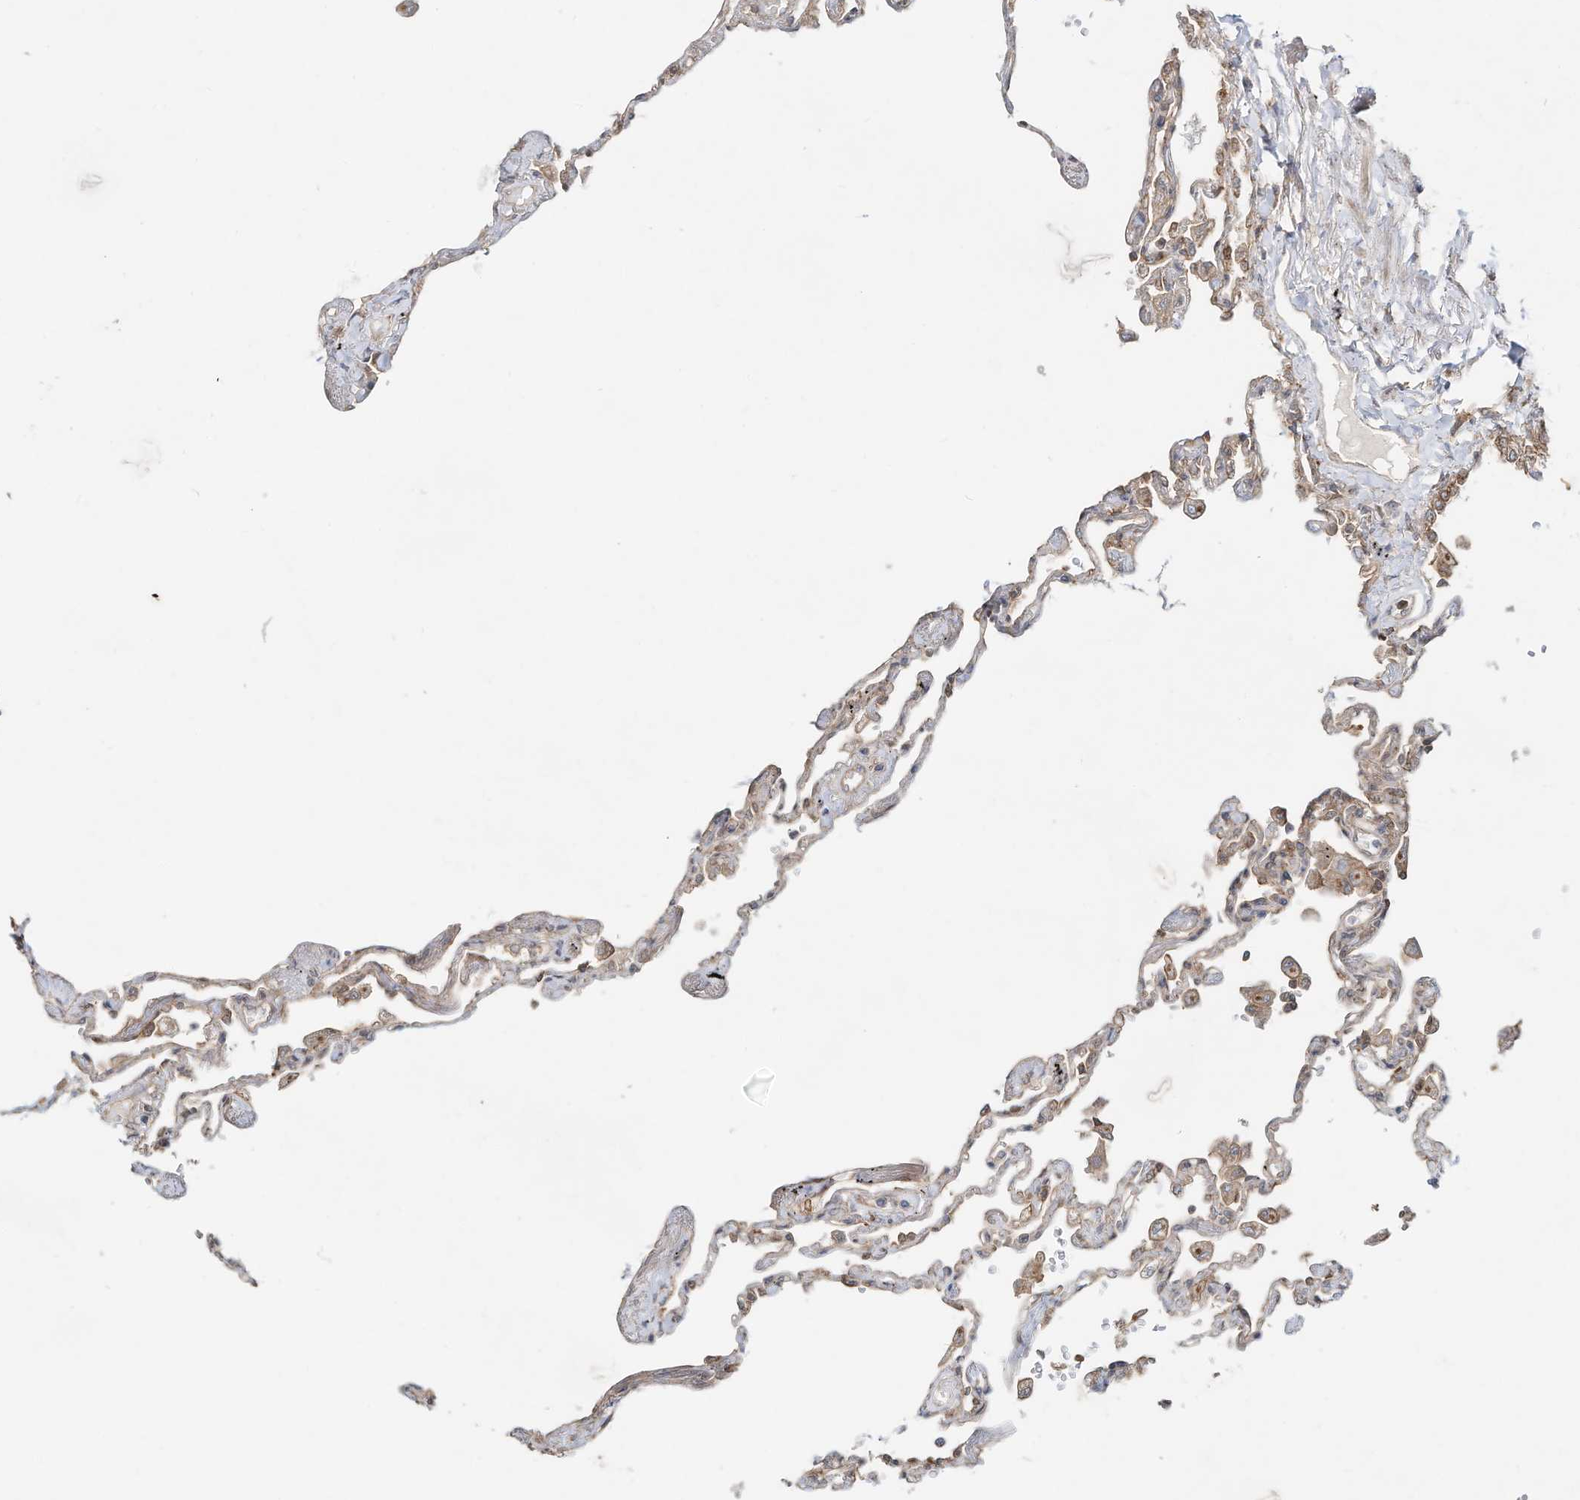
{"staining": {"intensity": "moderate", "quantity": "25%-75%", "location": "cytoplasmic/membranous"}, "tissue": "lung", "cell_type": "Alveolar cells", "image_type": "normal", "snomed": [{"axis": "morphology", "description": "Normal tissue, NOS"}, {"axis": "topography", "description": "Lung"}], "caption": "A brown stain shows moderate cytoplasmic/membranous positivity of a protein in alveolar cells of unremarkable lung. The staining was performed using DAB to visualize the protein expression in brown, while the nuclei were stained in blue with hematoxylin (Magnification: 20x).", "gene": "CUX1", "patient": {"sex": "female", "age": 67}}